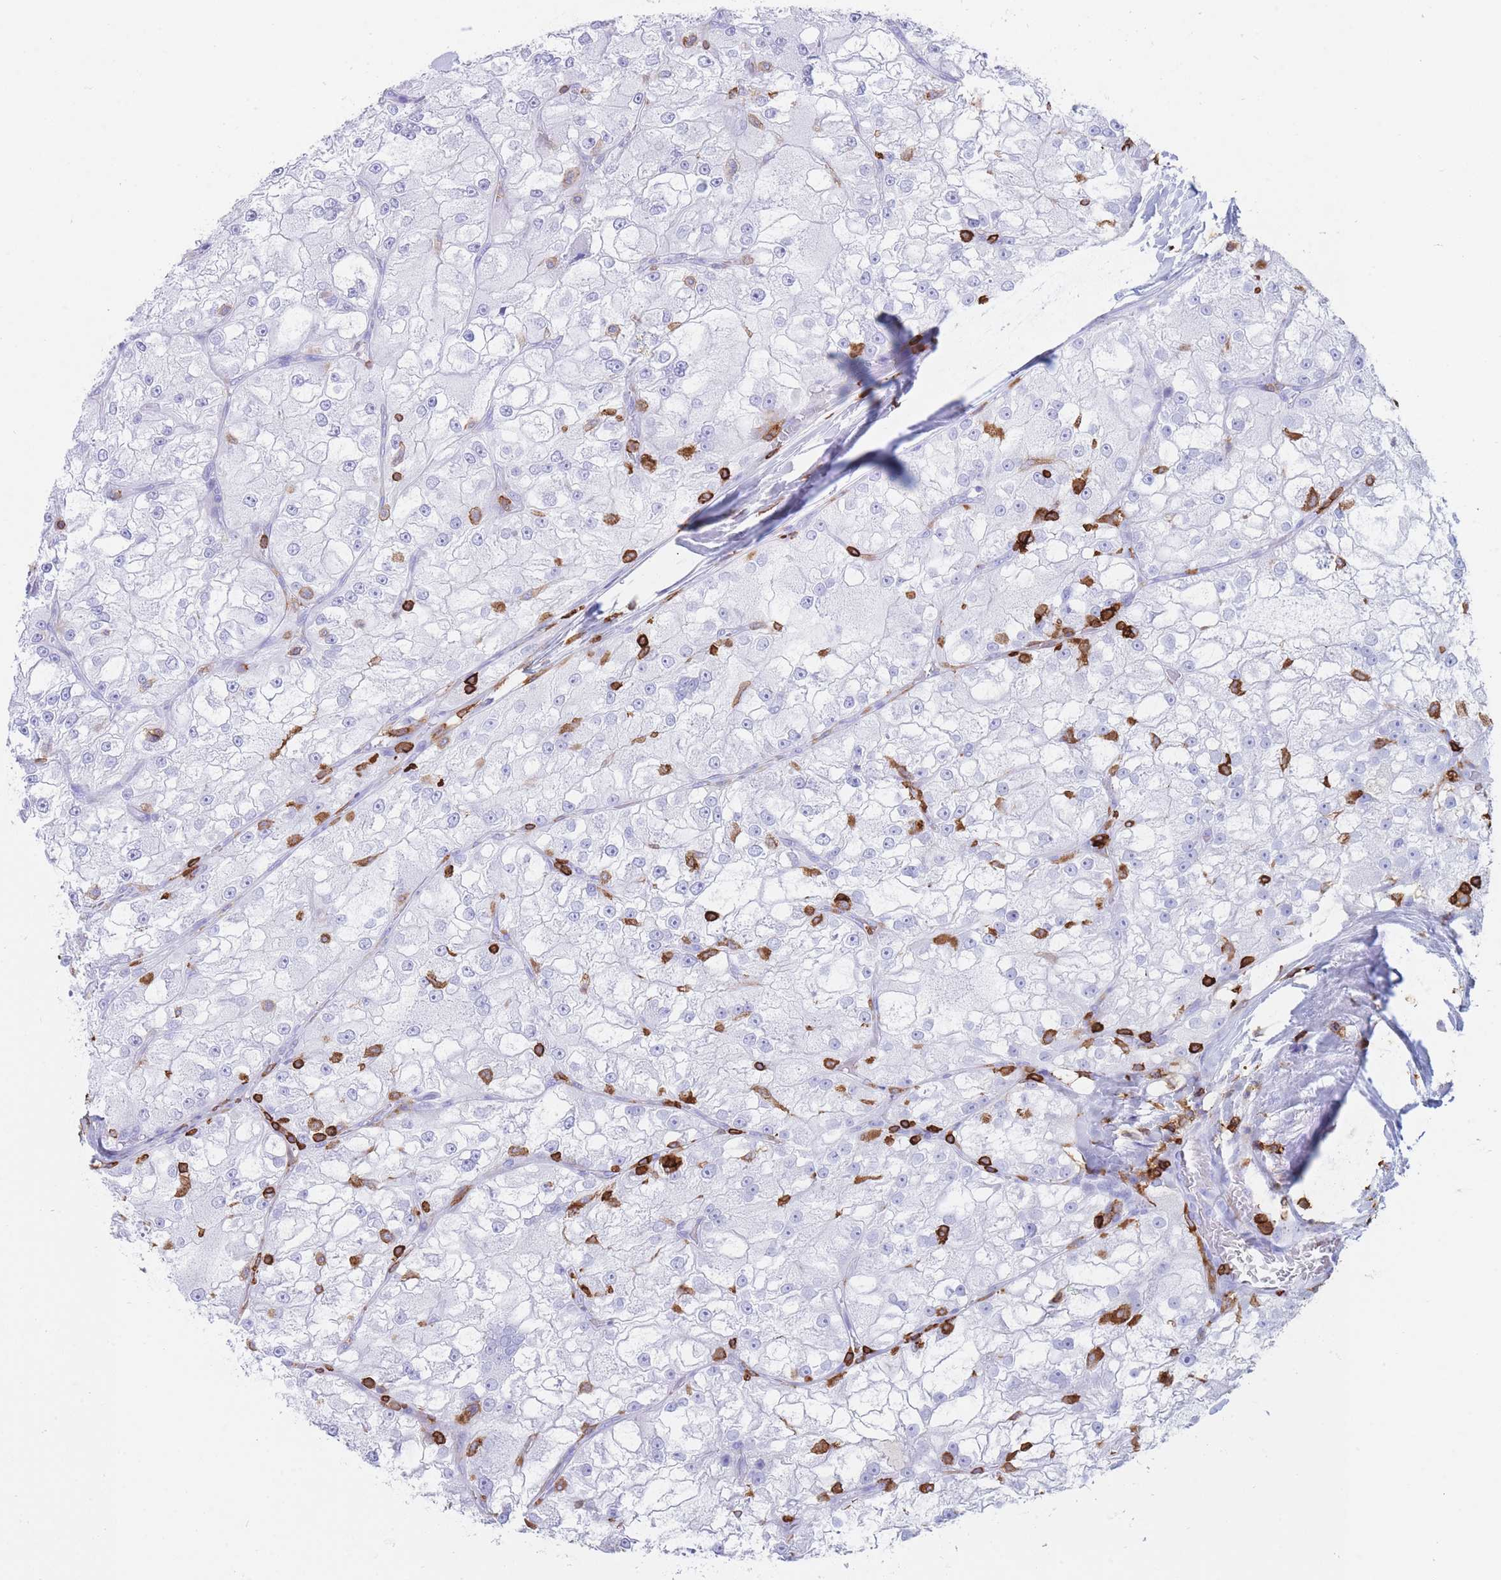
{"staining": {"intensity": "weak", "quantity": "<25%", "location": "cytoplasmic/membranous"}, "tissue": "renal cancer", "cell_type": "Tumor cells", "image_type": "cancer", "snomed": [{"axis": "morphology", "description": "Adenocarcinoma, NOS"}, {"axis": "topography", "description": "Kidney"}], "caption": "This photomicrograph is of renal cancer stained with immunohistochemistry to label a protein in brown with the nuclei are counter-stained blue. There is no positivity in tumor cells.", "gene": "CORO1A", "patient": {"sex": "female", "age": 72}}